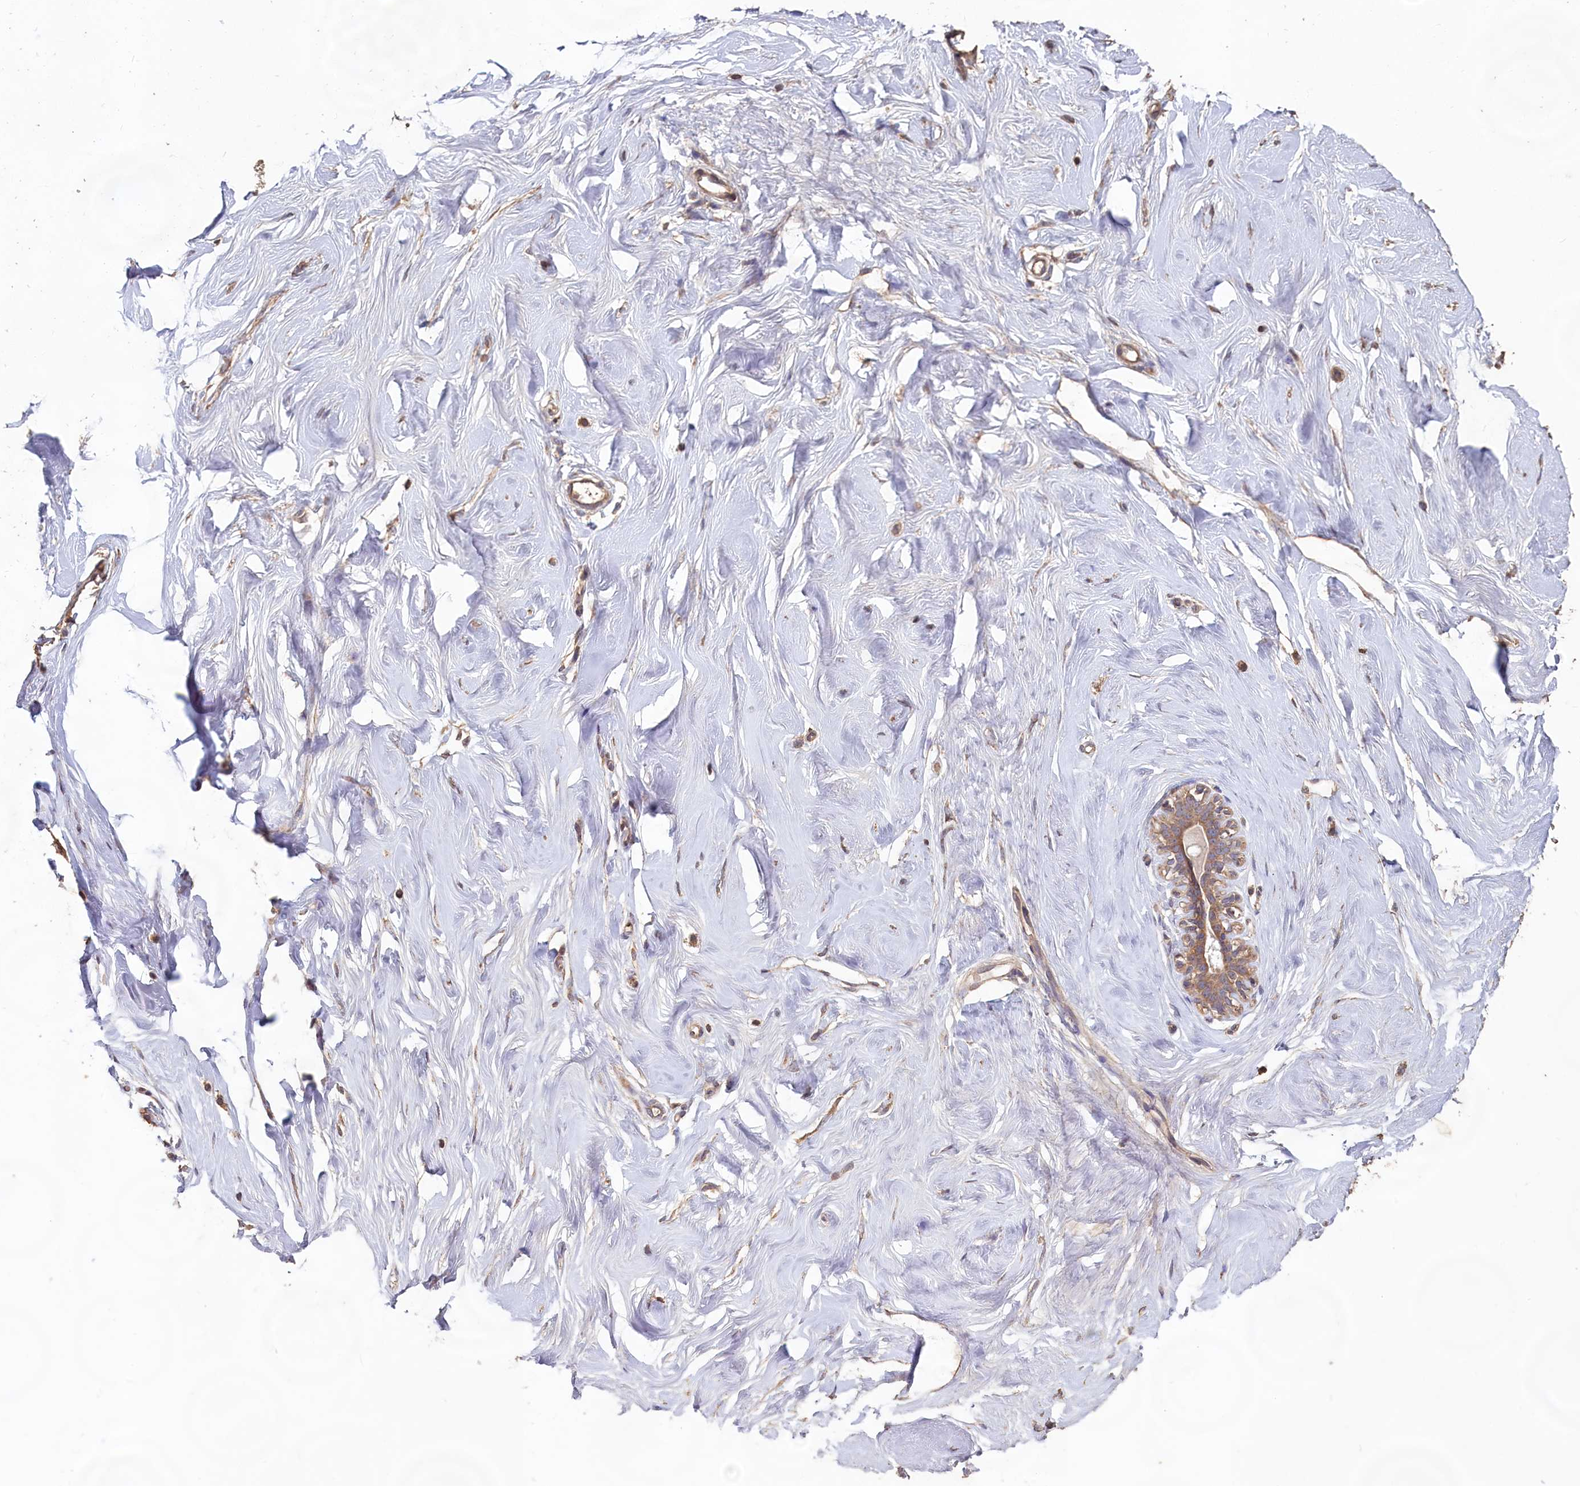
{"staining": {"intensity": "moderate", "quantity": "25%-75%", "location": "cytoplasmic/membranous"}, "tissue": "breast", "cell_type": "Adipocytes", "image_type": "normal", "snomed": [{"axis": "morphology", "description": "Normal tissue, NOS"}, {"axis": "morphology", "description": "Adenoma, NOS"}, {"axis": "topography", "description": "Breast"}], "caption": "Approximately 25%-75% of adipocytes in benign breast demonstrate moderate cytoplasmic/membranous protein expression as visualized by brown immunohistochemical staining.", "gene": "FUNDC1", "patient": {"sex": "female", "age": 23}}